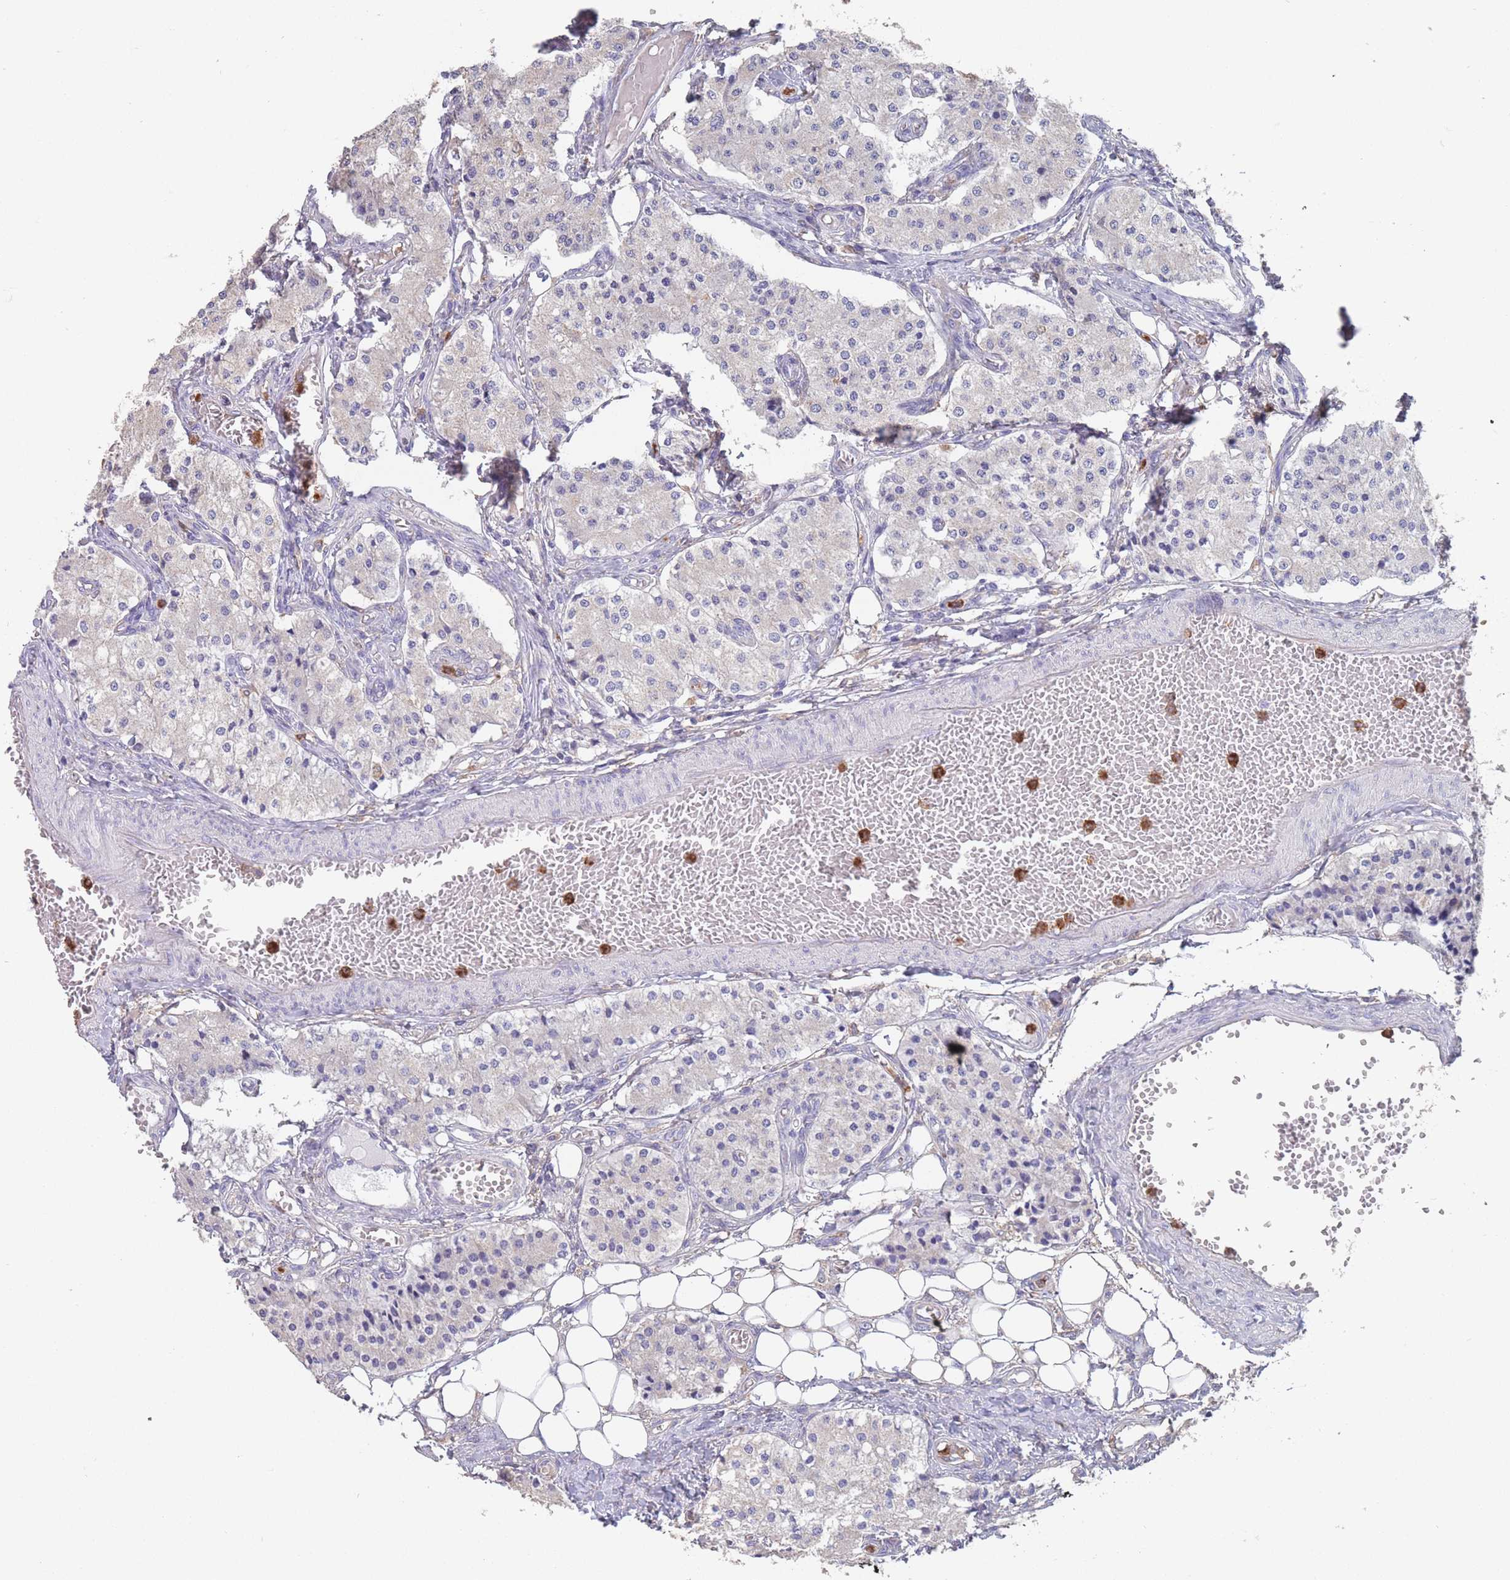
{"staining": {"intensity": "negative", "quantity": "none", "location": "none"}, "tissue": "carcinoid", "cell_type": "Tumor cells", "image_type": "cancer", "snomed": [{"axis": "morphology", "description": "Carcinoid, malignant, NOS"}, {"axis": "topography", "description": "Colon"}], "caption": "The immunohistochemistry image has no significant expression in tumor cells of carcinoid (malignant) tissue.", "gene": "CLEC12A", "patient": {"sex": "female", "age": 52}}